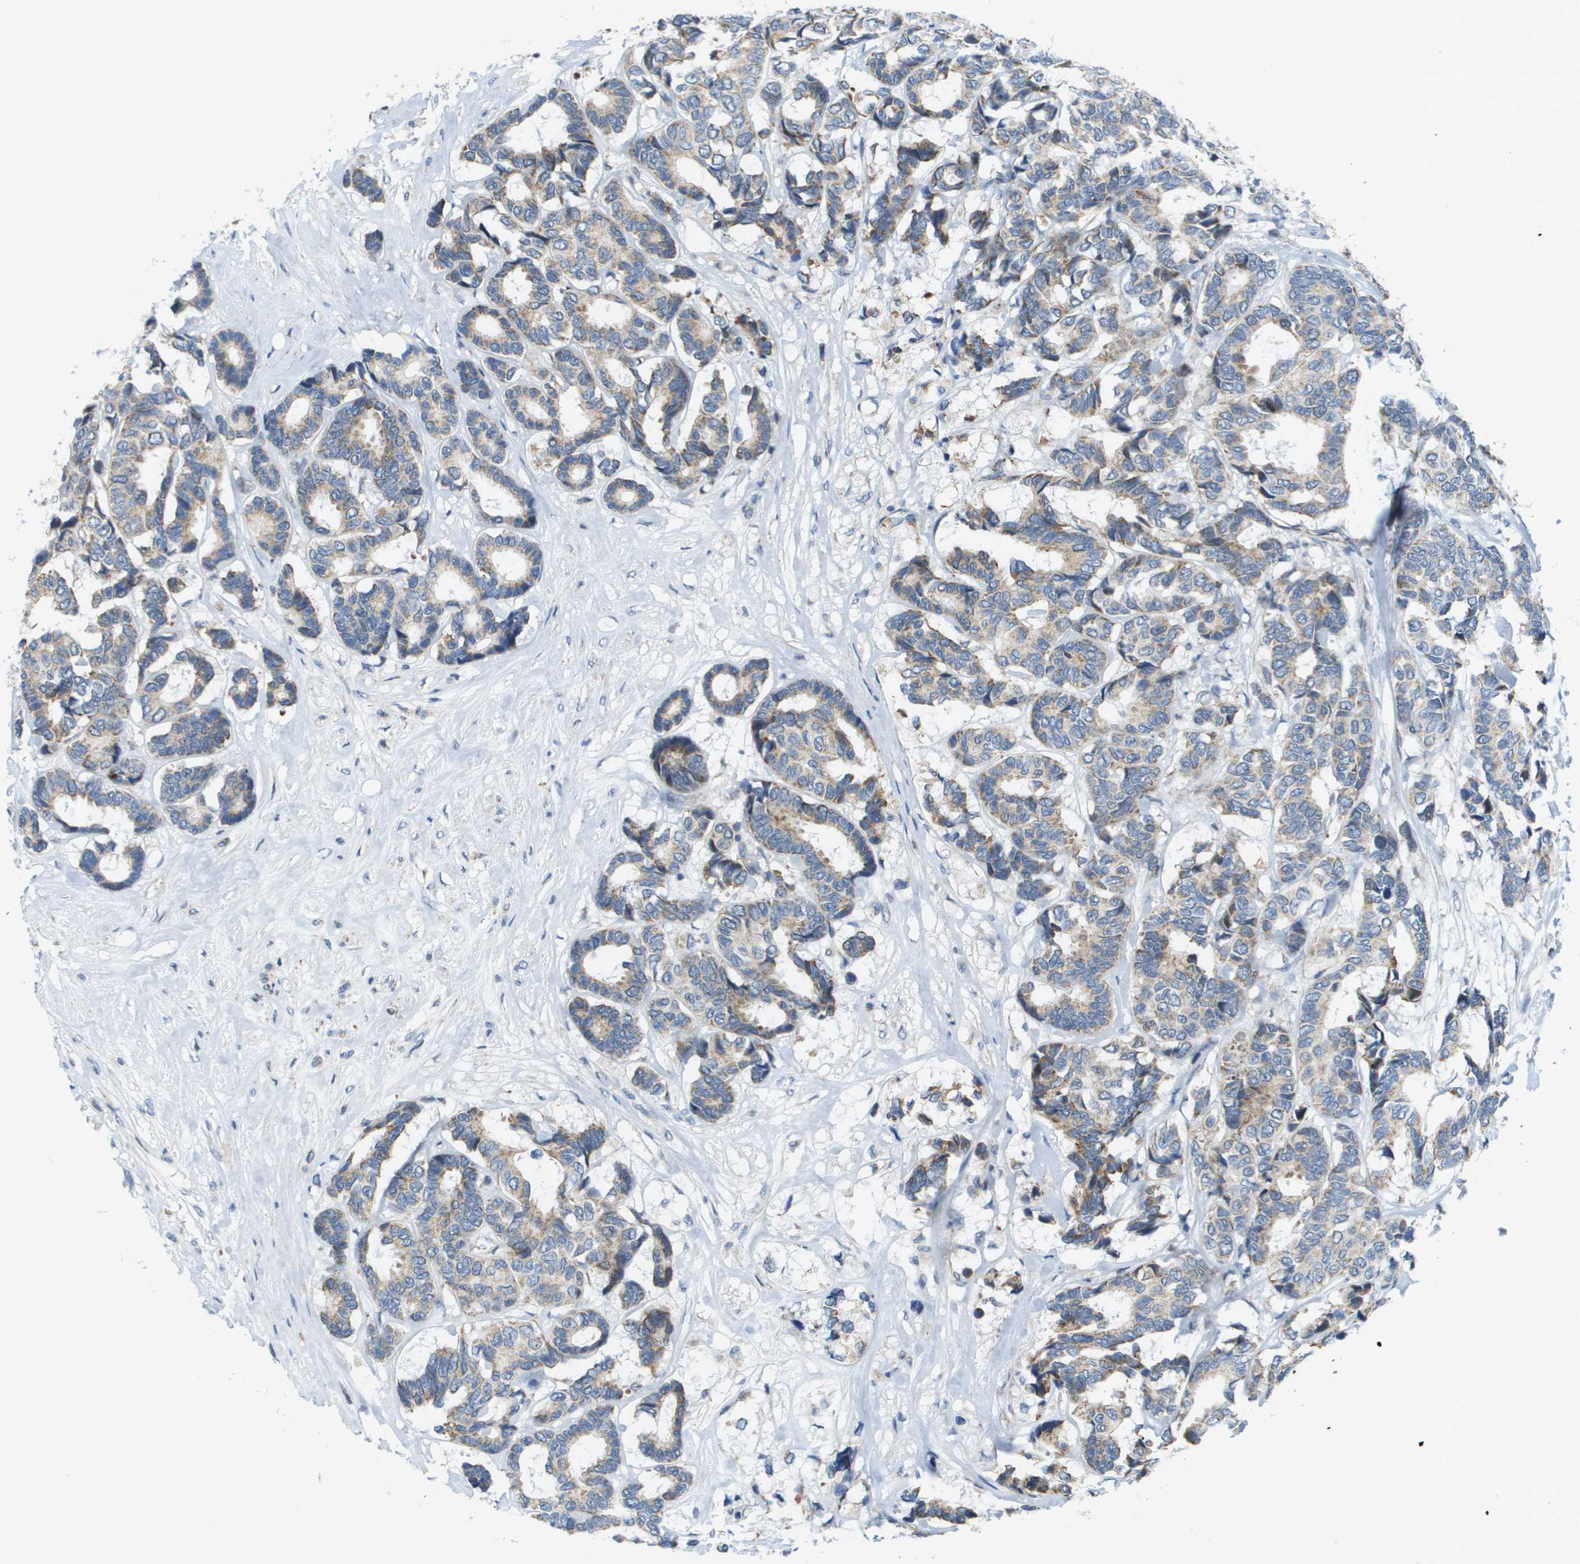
{"staining": {"intensity": "weak", "quantity": "25%-75%", "location": "cytoplasmic/membranous"}, "tissue": "breast cancer", "cell_type": "Tumor cells", "image_type": "cancer", "snomed": [{"axis": "morphology", "description": "Duct carcinoma"}, {"axis": "topography", "description": "Breast"}], "caption": "Brown immunohistochemical staining in human breast infiltrating ductal carcinoma reveals weak cytoplasmic/membranous expression in approximately 25%-75% of tumor cells.", "gene": "KRT23", "patient": {"sex": "female", "age": 87}}